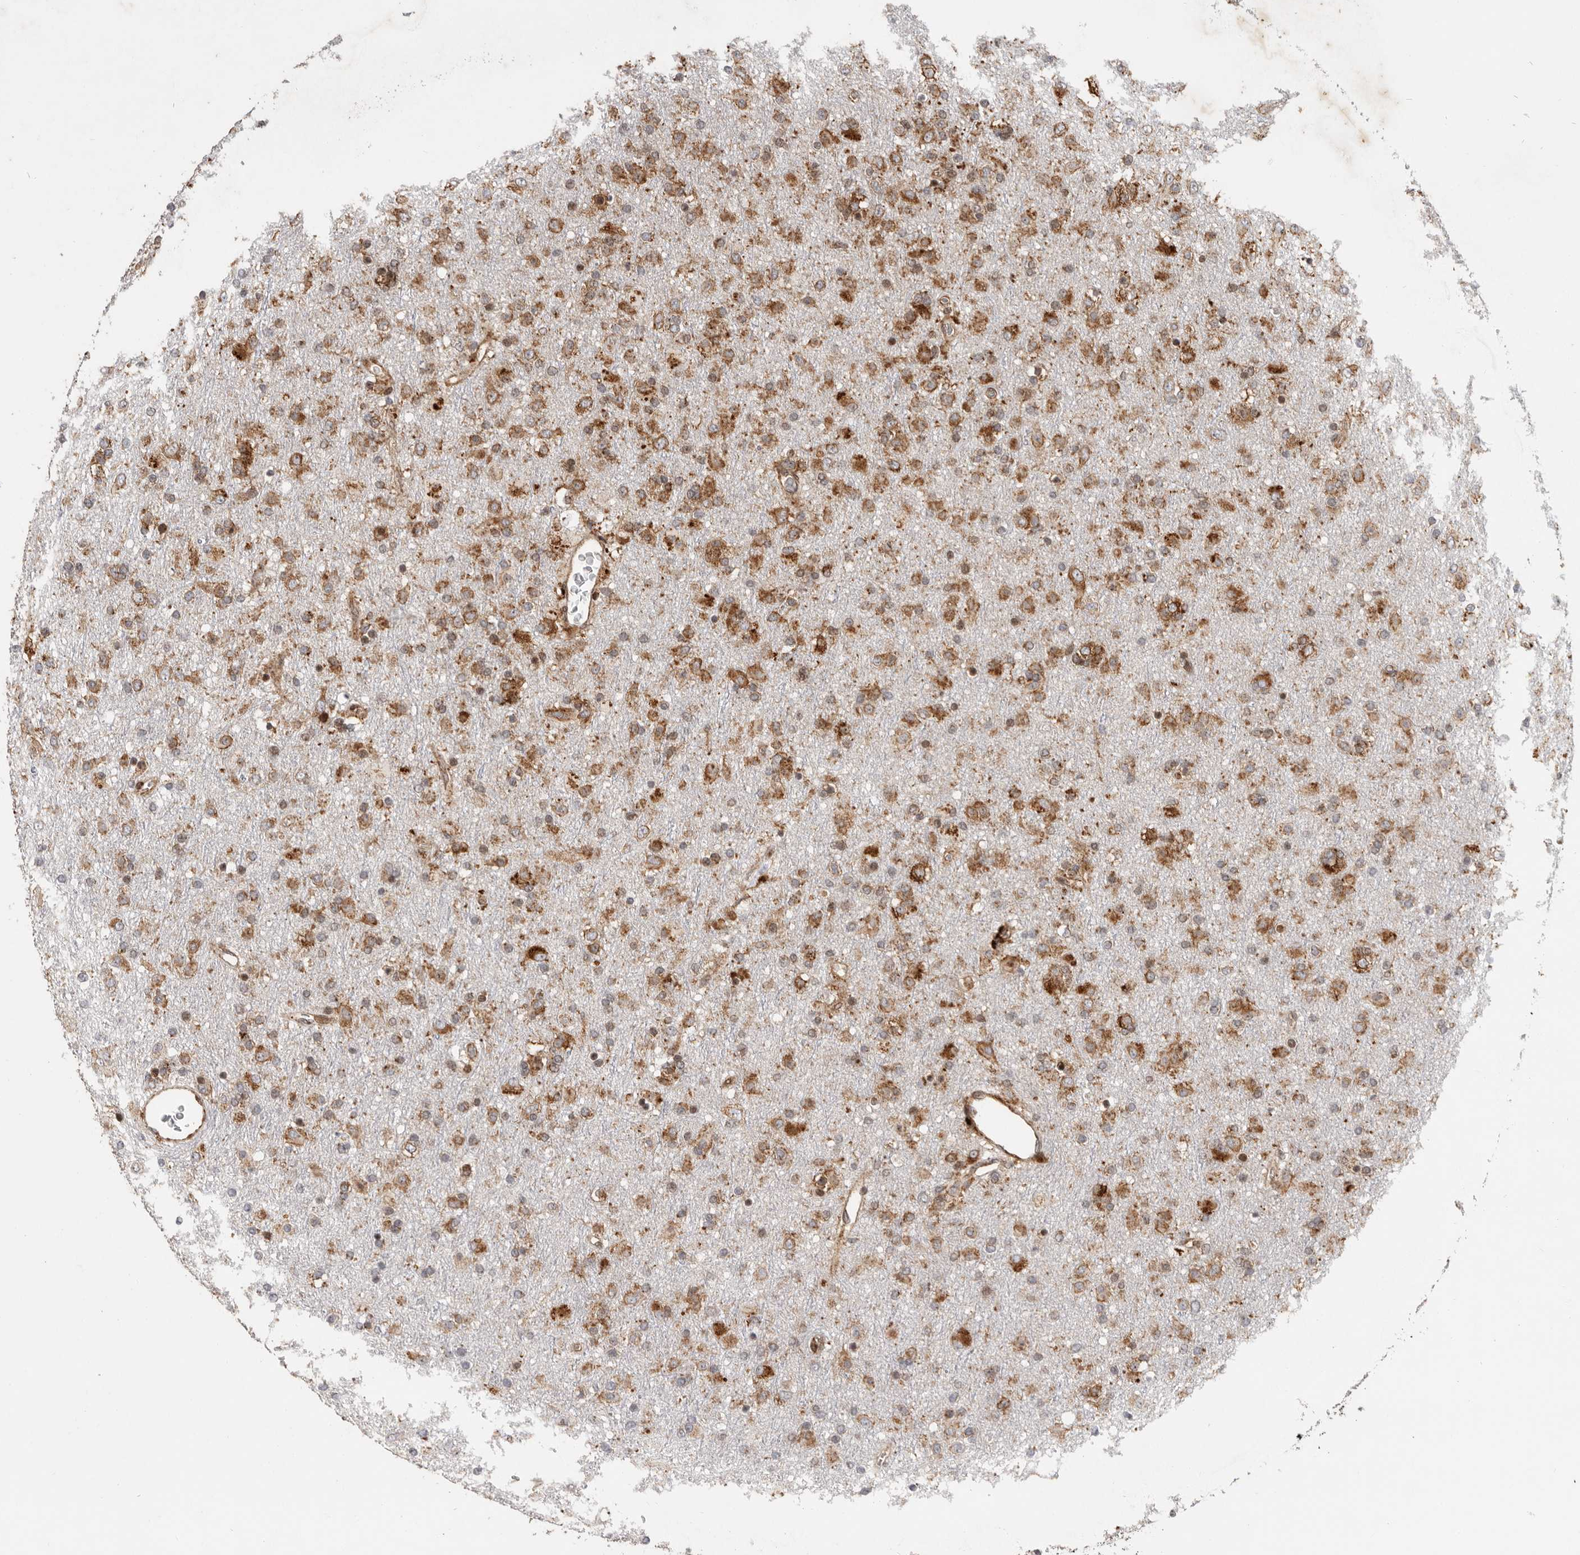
{"staining": {"intensity": "moderate", "quantity": ">75%", "location": "cytoplasmic/membranous"}, "tissue": "glioma", "cell_type": "Tumor cells", "image_type": "cancer", "snomed": [{"axis": "morphology", "description": "Glioma, malignant, Low grade"}, {"axis": "topography", "description": "Brain"}], "caption": "Immunohistochemistry (IHC) of glioma displays medium levels of moderate cytoplasmic/membranous positivity in about >75% of tumor cells. (brown staining indicates protein expression, while blue staining denotes nuclei).", "gene": "FZD3", "patient": {"sex": "male", "age": 65}}